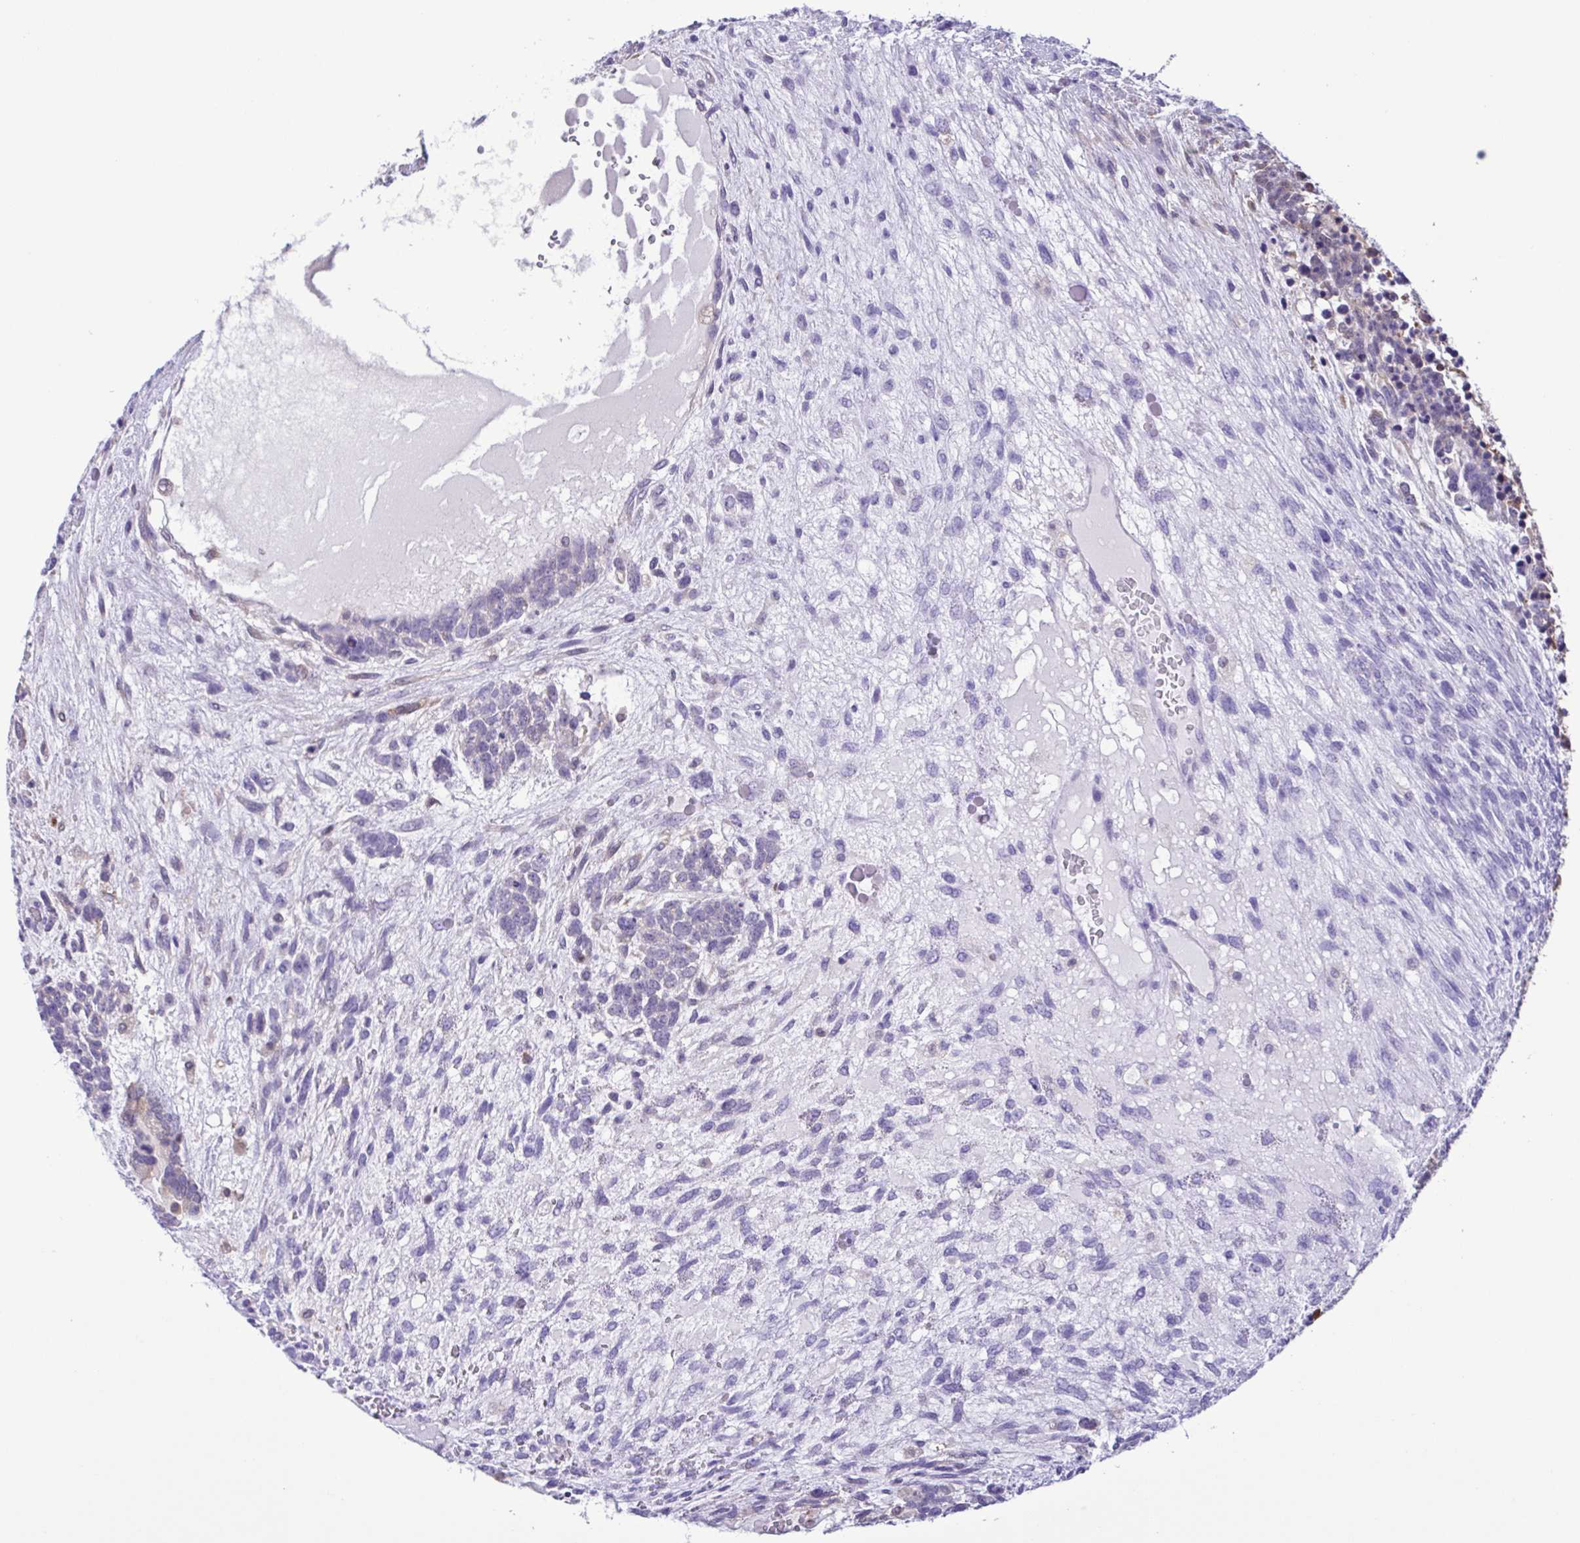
{"staining": {"intensity": "negative", "quantity": "none", "location": "none"}, "tissue": "testis cancer", "cell_type": "Tumor cells", "image_type": "cancer", "snomed": [{"axis": "morphology", "description": "Carcinoma, Embryonal, NOS"}, {"axis": "topography", "description": "Testis"}], "caption": "Immunohistochemical staining of embryonal carcinoma (testis) exhibits no significant positivity in tumor cells.", "gene": "LDHC", "patient": {"sex": "male", "age": 23}}